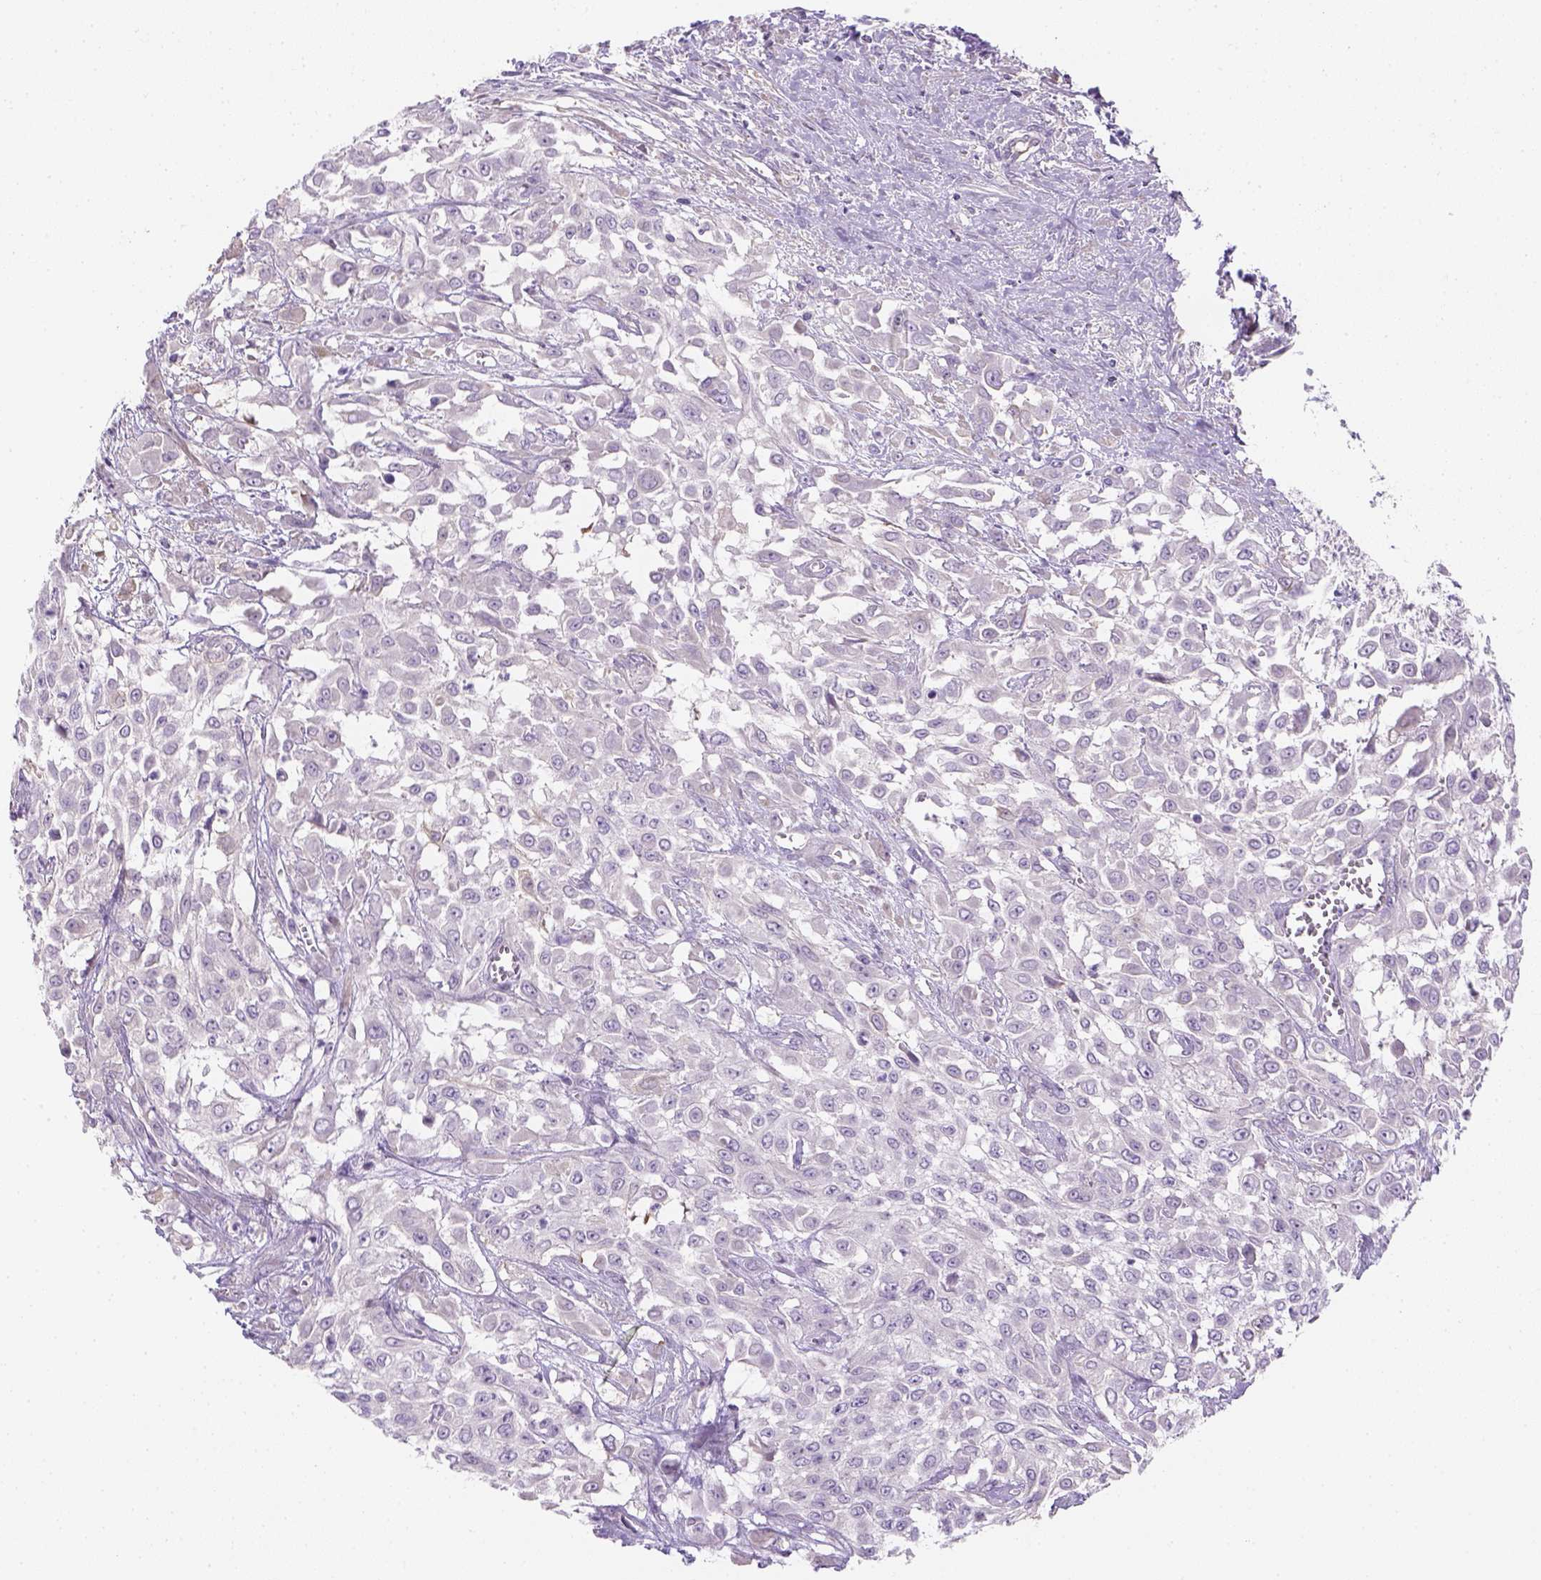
{"staining": {"intensity": "negative", "quantity": "none", "location": "none"}, "tissue": "urothelial cancer", "cell_type": "Tumor cells", "image_type": "cancer", "snomed": [{"axis": "morphology", "description": "Urothelial carcinoma, High grade"}, {"axis": "topography", "description": "Urinary bladder"}], "caption": "The micrograph exhibits no significant staining in tumor cells of high-grade urothelial carcinoma.", "gene": "CACNB1", "patient": {"sex": "male", "age": 57}}